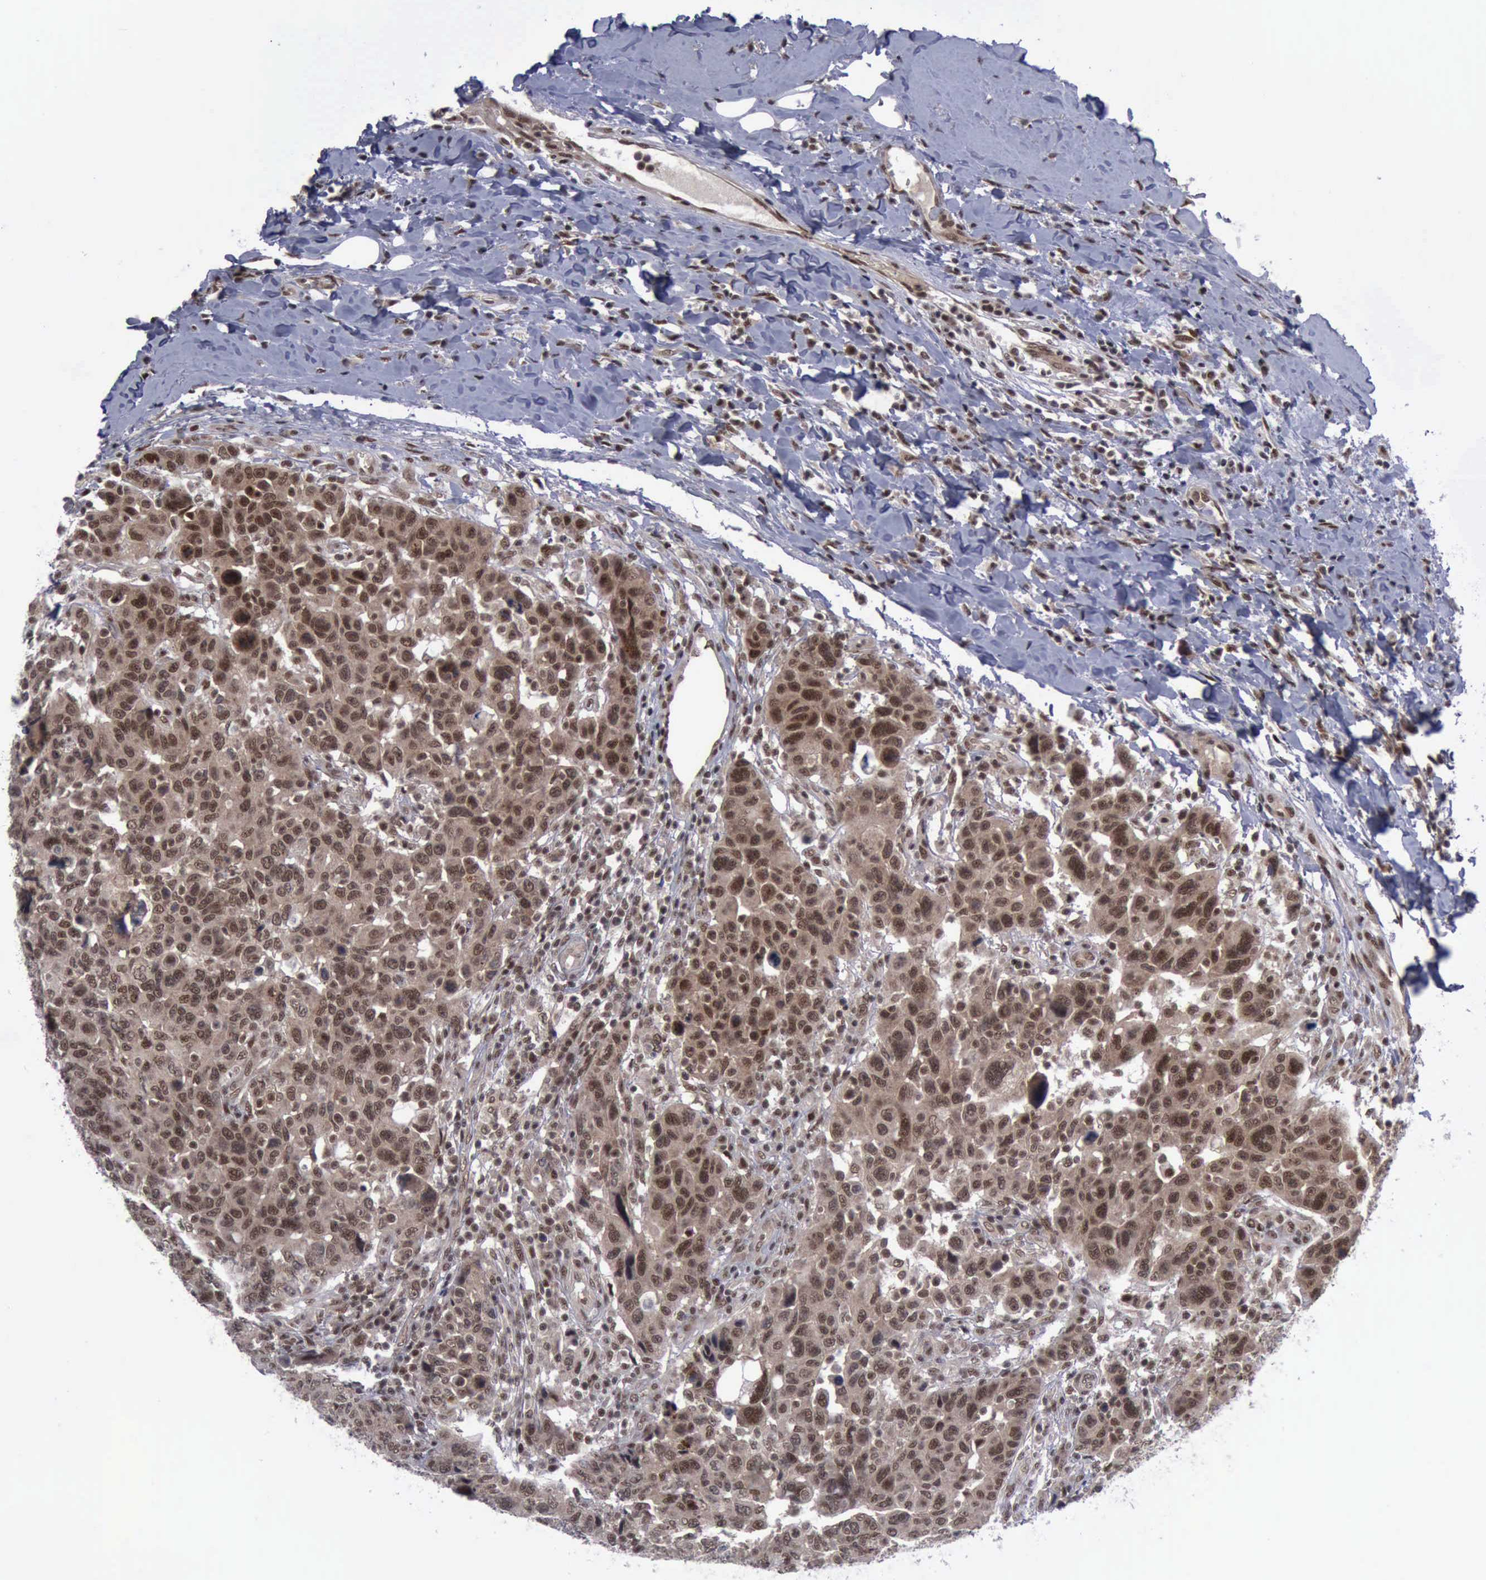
{"staining": {"intensity": "strong", "quantity": ">75%", "location": "cytoplasmic/membranous,nuclear"}, "tissue": "breast cancer", "cell_type": "Tumor cells", "image_type": "cancer", "snomed": [{"axis": "morphology", "description": "Duct carcinoma"}, {"axis": "topography", "description": "Breast"}], "caption": "IHC photomicrograph of human breast invasive ductal carcinoma stained for a protein (brown), which exhibits high levels of strong cytoplasmic/membranous and nuclear staining in about >75% of tumor cells.", "gene": "ATM", "patient": {"sex": "female", "age": 37}}